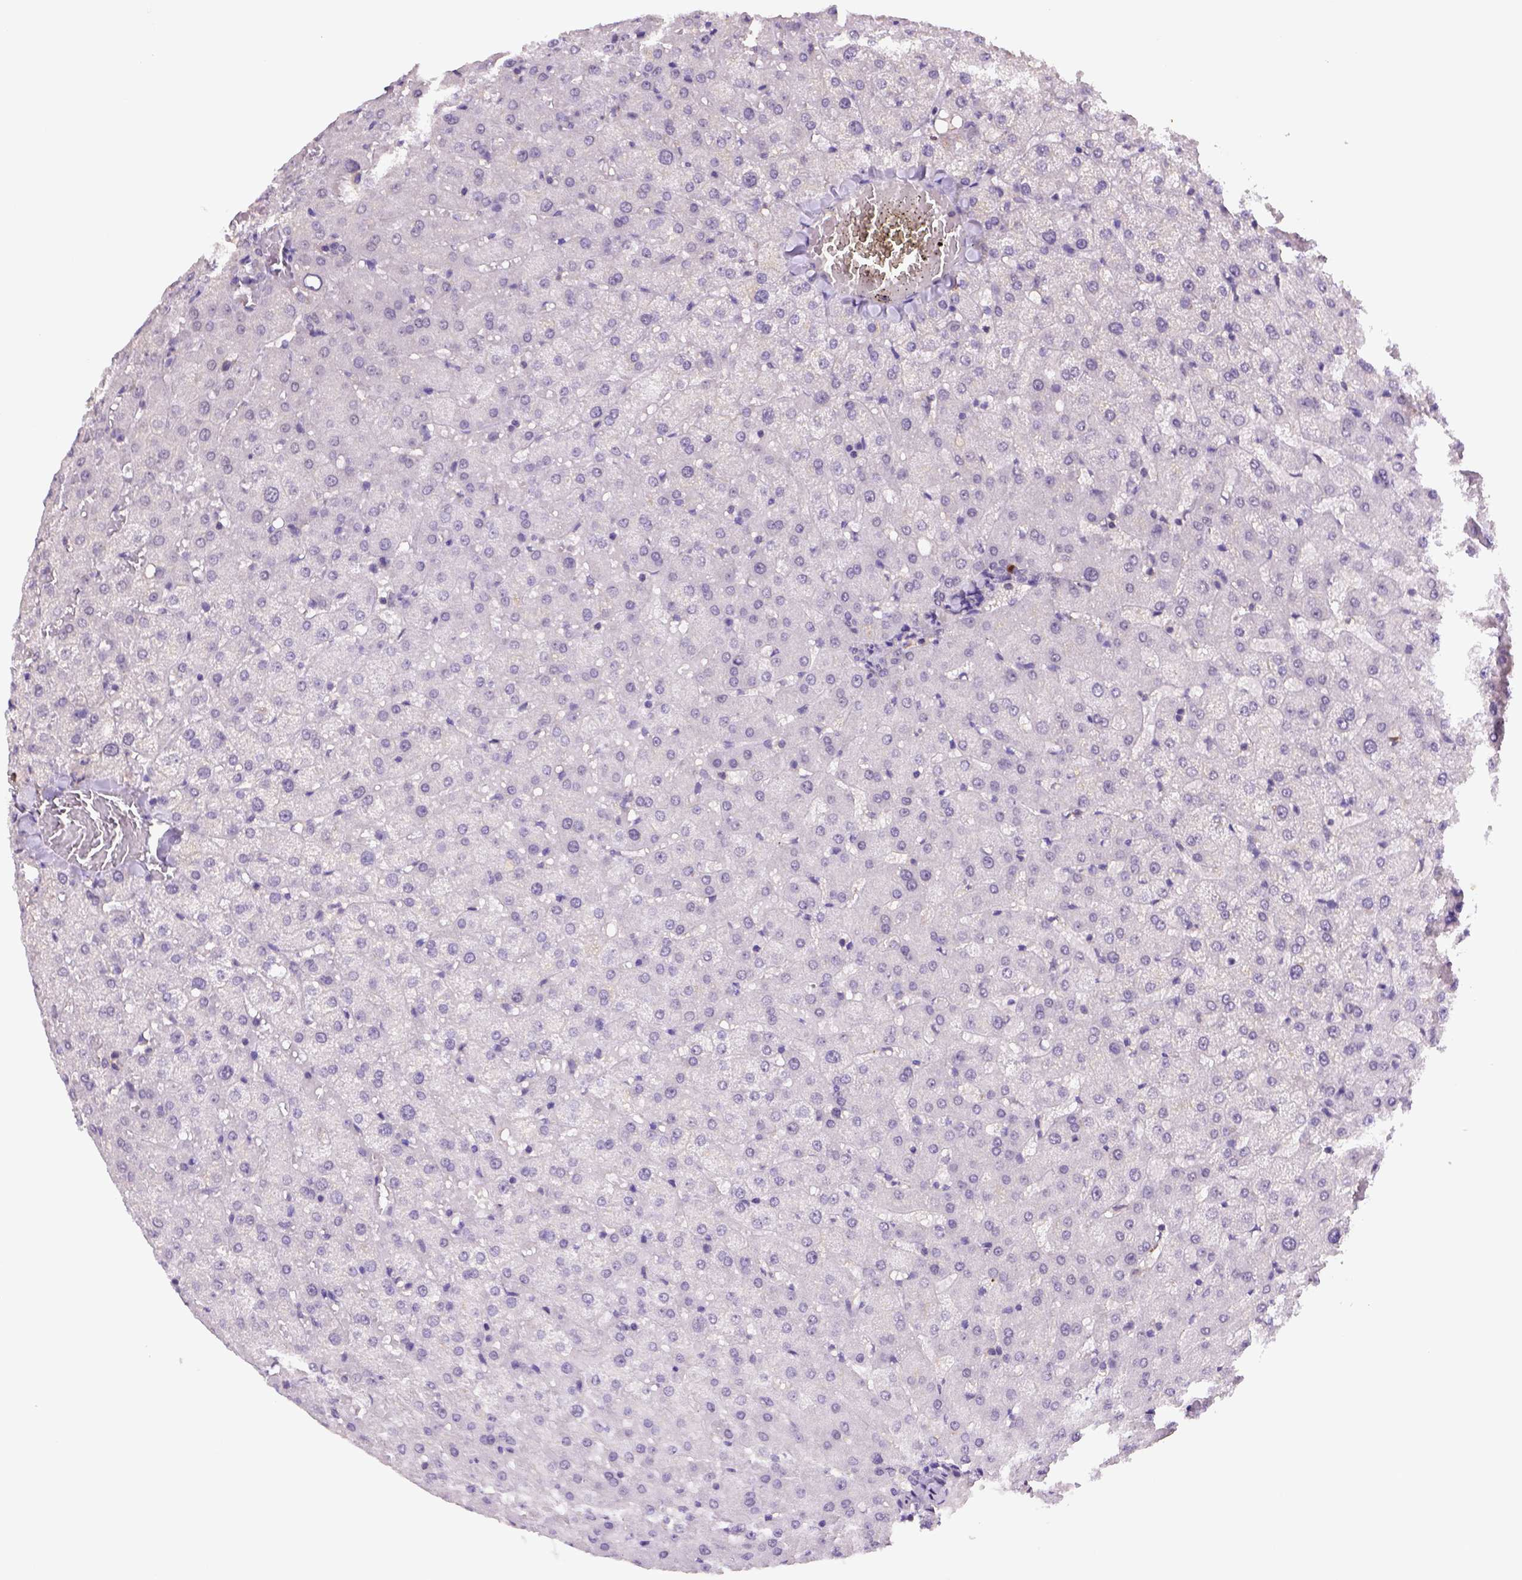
{"staining": {"intensity": "negative", "quantity": "none", "location": "none"}, "tissue": "liver", "cell_type": "Cholangiocytes", "image_type": "normal", "snomed": [{"axis": "morphology", "description": "Normal tissue, NOS"}, {"axis": "topography", "description": "Liver"}], "caption": "Cholangiocytes show no significant protein staining in benign liver.", "gene": "SCML4", "patient": {"sex": "female", "age": 50}}